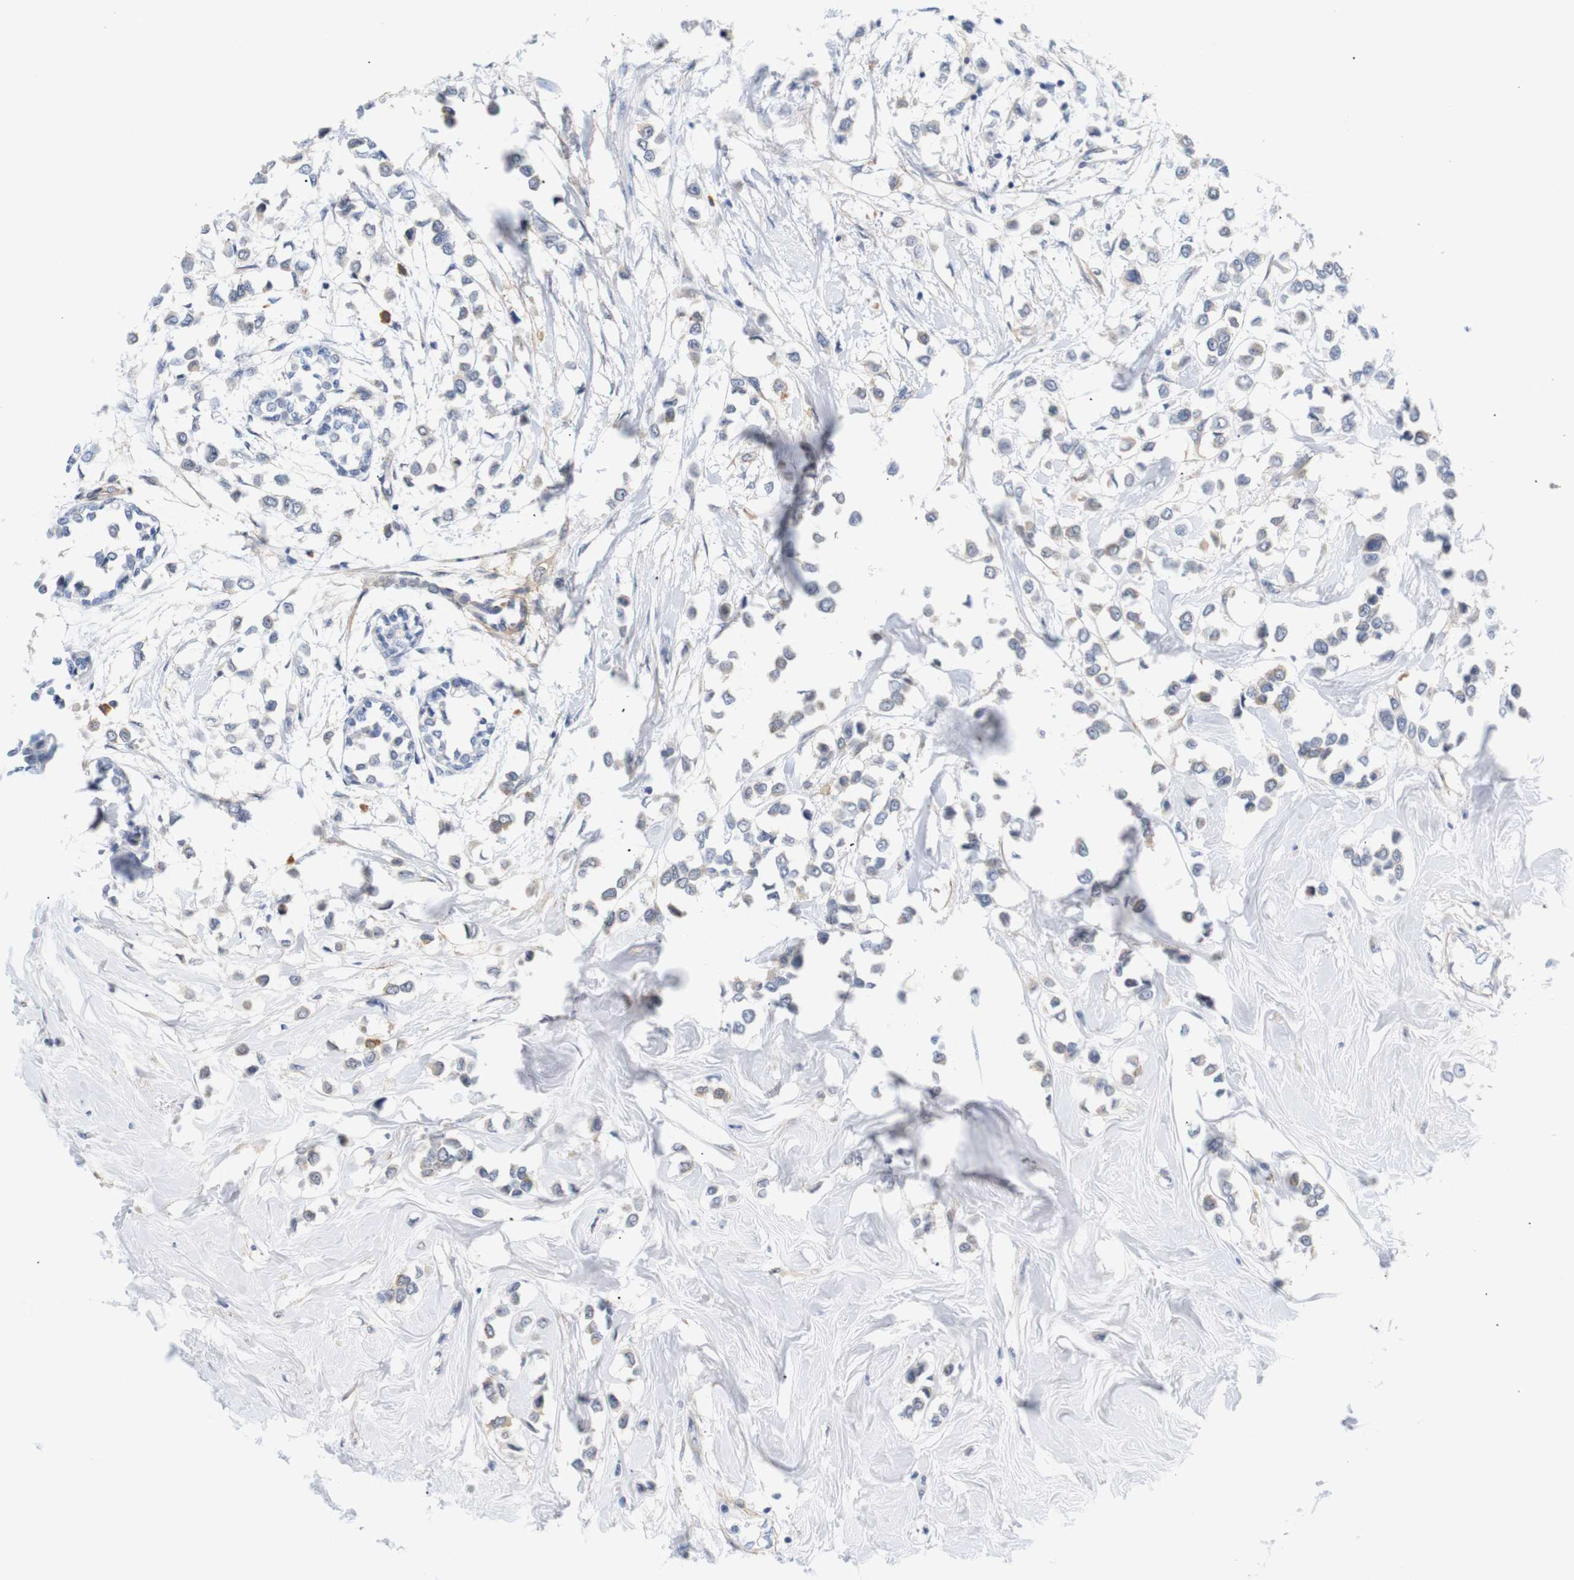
{"staining": {"intensity": "negative", "quantity": "none", "location": "none"}, "tissue": "breast cancer", "cell_type": "Tumor cells", "image_type": "cancer", "snomed": [{"axis": "morphology", "description": "Lobular carcinoma"}, {"axis": "topography", "description": "Breast"}], "caption": "Tumor cells are negative for brown protein staining in breast cancer.", "gene": "STMN3", "patient": {"sex": "female", "age": 51}}